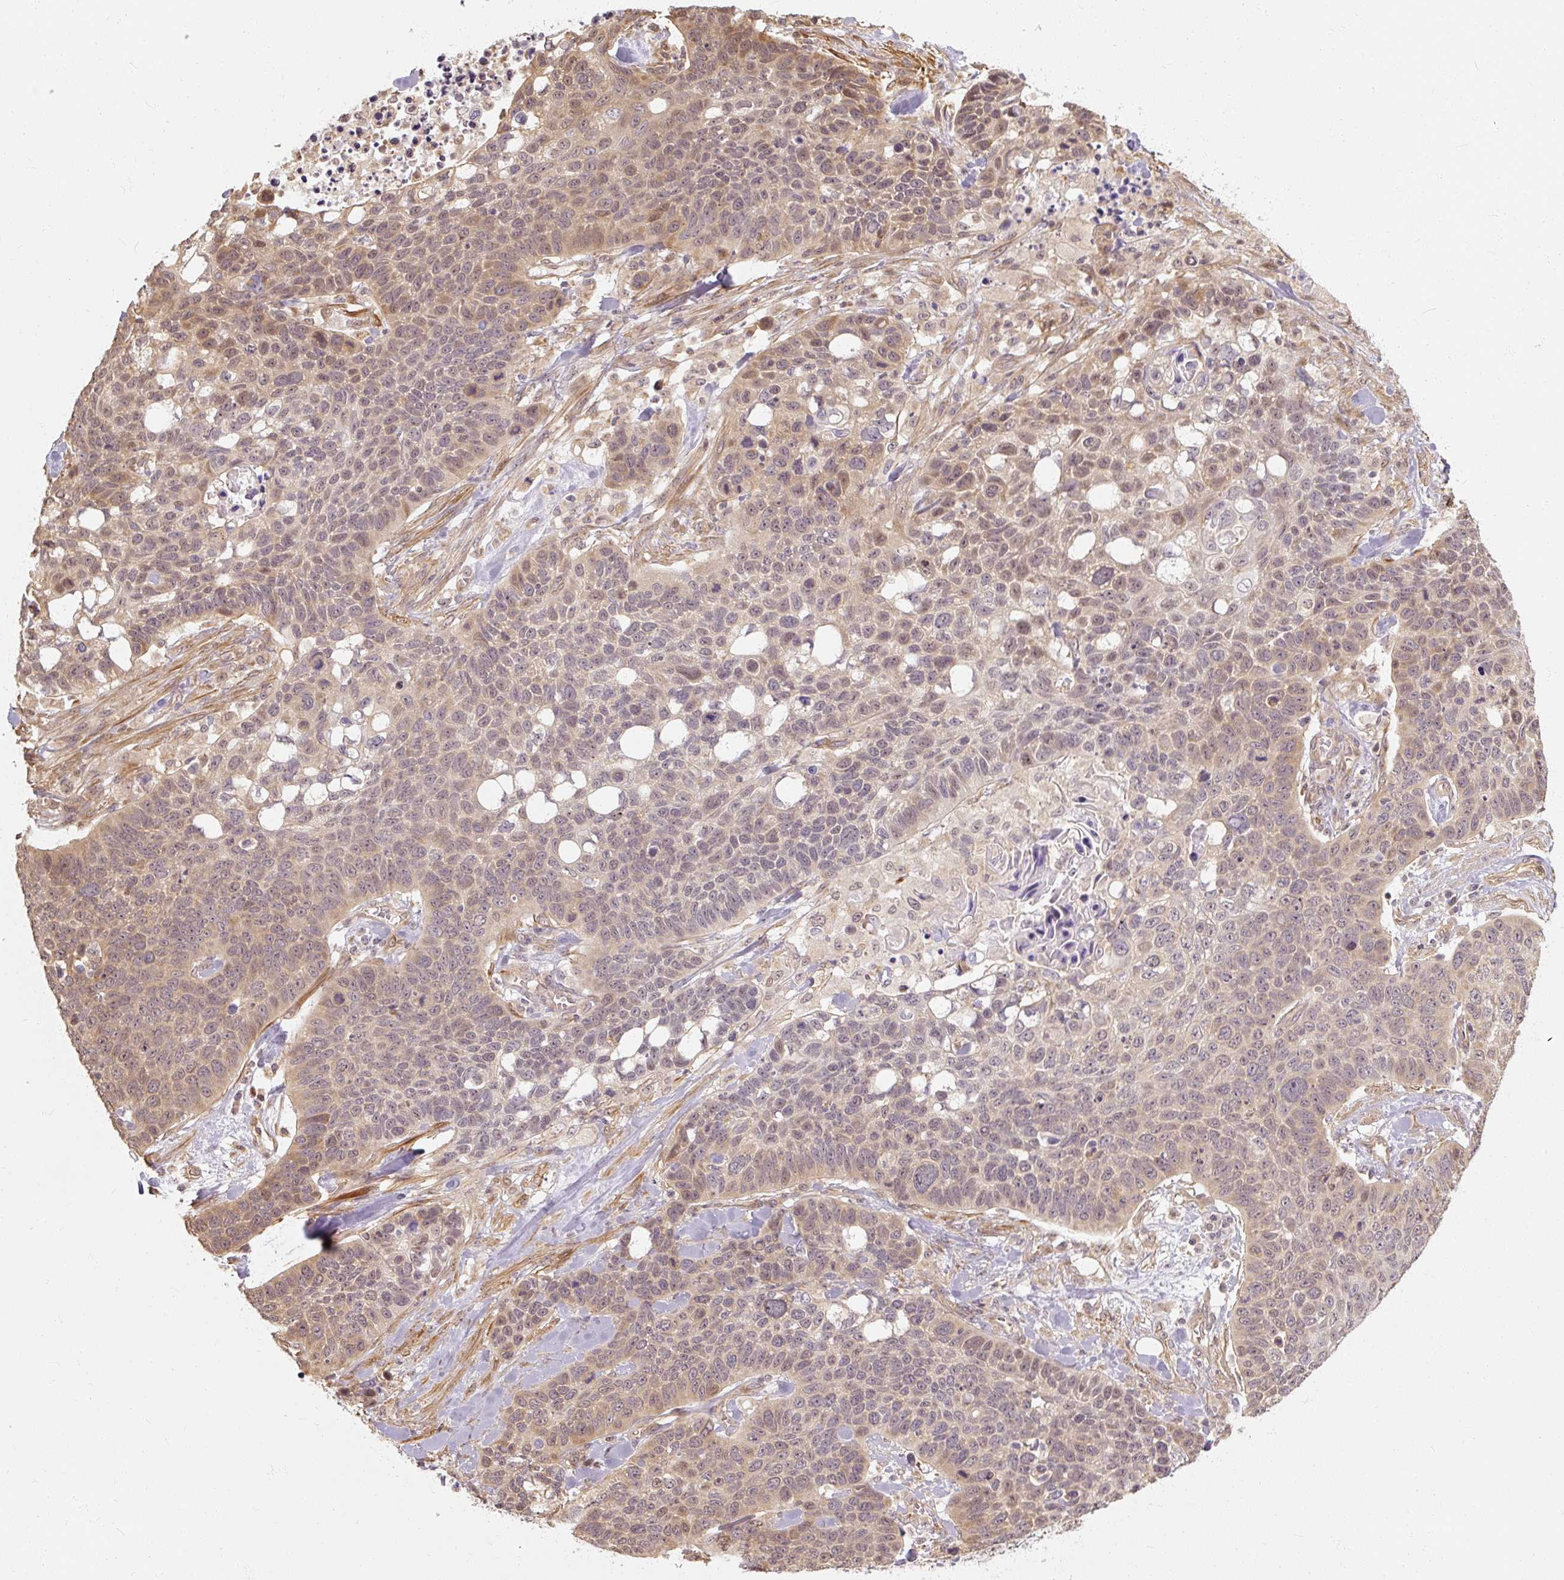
{"staining": {"intensity": "weak", "quantity": "<25%", "location": "nuclear"}, "tissue": "lung cancer", "cell_type": "Tumor cells", "image_type": "cancer", "snomed": [{"axis": "morphology", "description": "Squamous cell carcinoma, NOS"}, {"axis": "topography", "description": "Lung"}], "caption": "Immunohistochemistry histopathology image of neoplastic tissue: human lung cancer stained with DAB (3,3'-diaminobenzidine) shows no significant protein positivity in tumor cells.", "gene": "RB1CC1", "patient": {"sex": "male", "age": 62}}